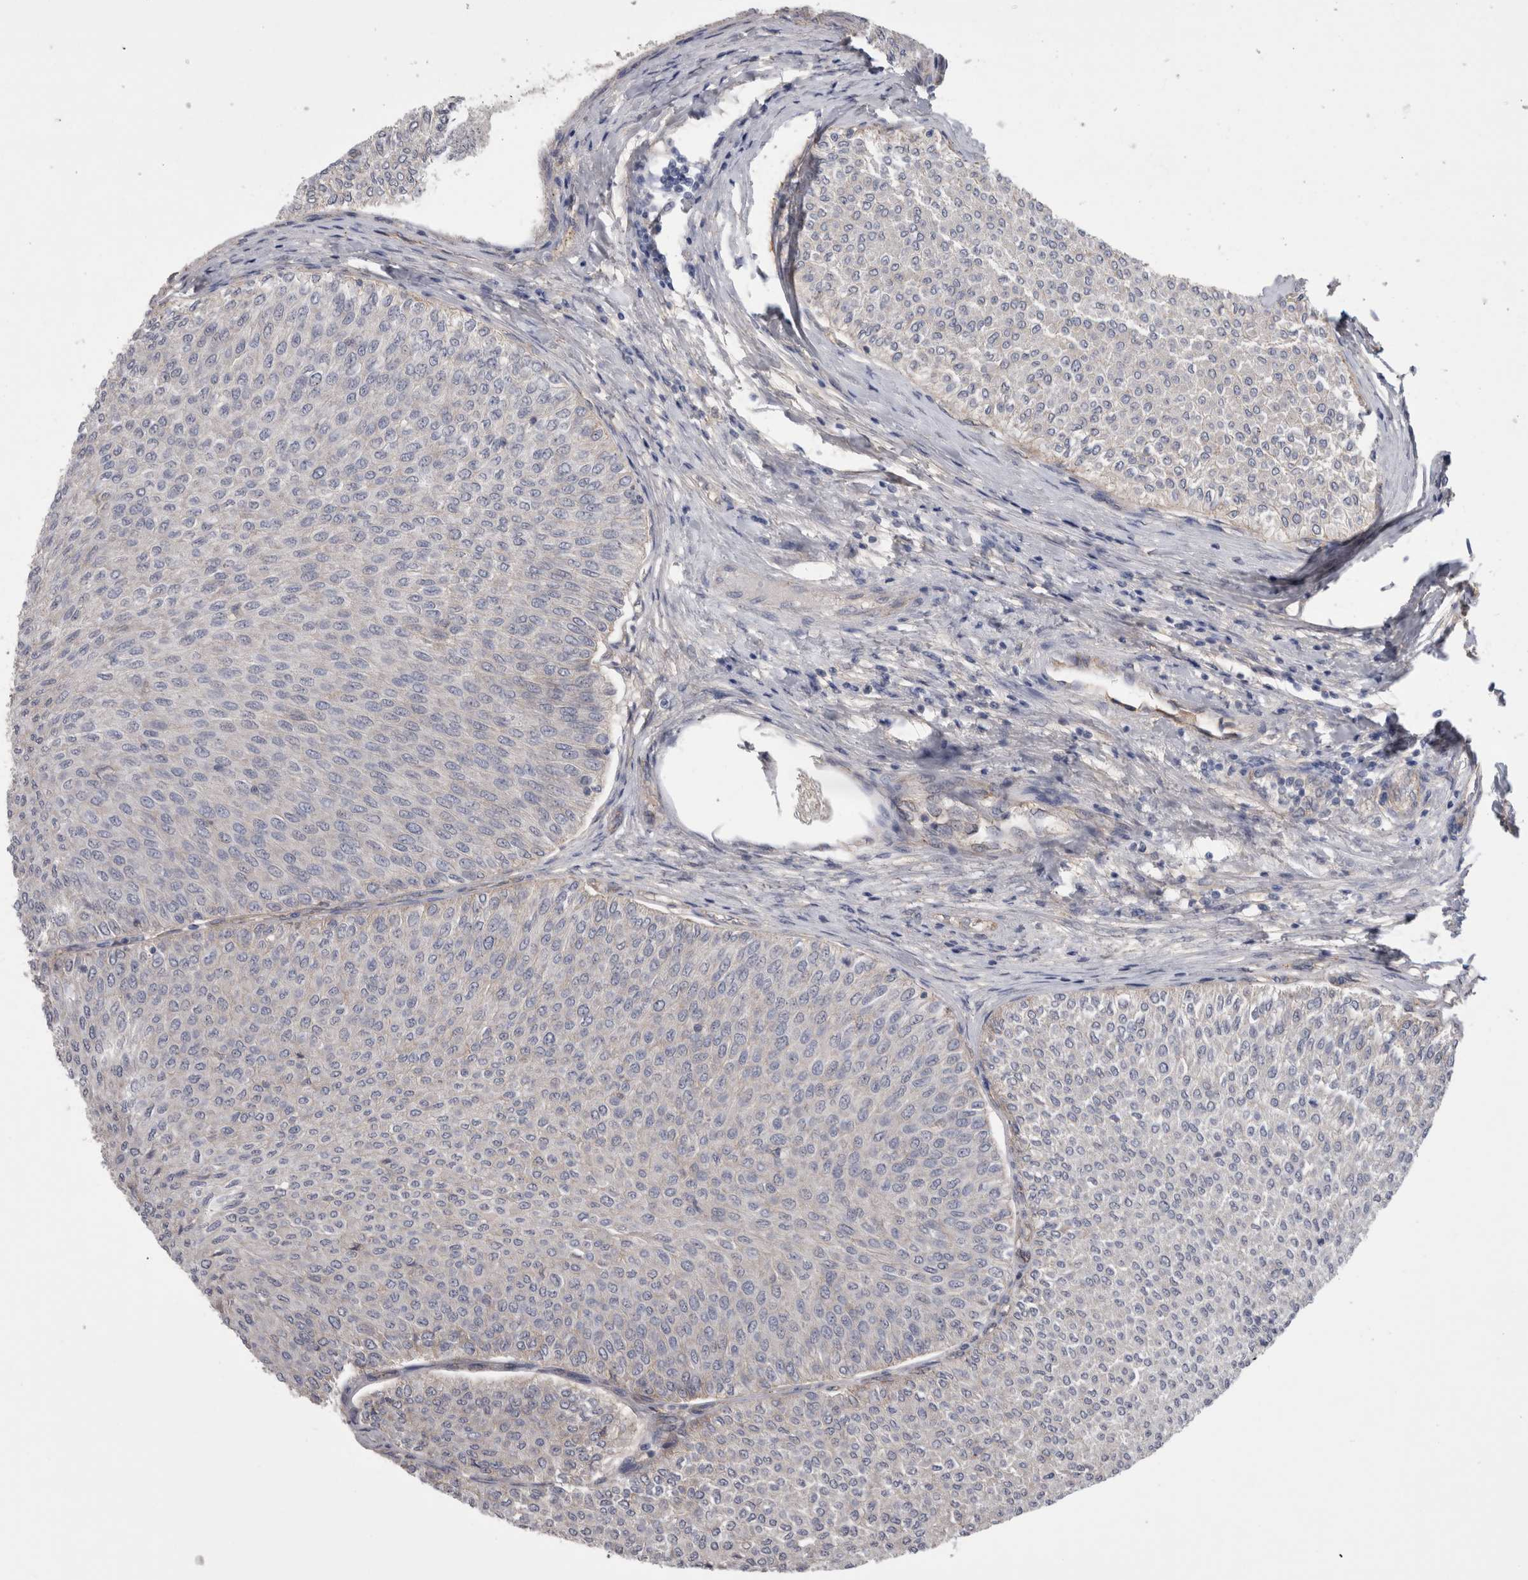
{"staining": {"intensity": "negative", "quantity": "none", "location": "none"}, "tissue": "urothelial cancer", "cell_type": "Tumor cells", "image_type": "cancer", "snomed": [{"axis": "morphology", "description": "Urothelial carcinoma, Low grade"}, {"axis": "topography", "description": "Urinary bladder"}], "caption": "High magnification brightfield microscopy of low-grade urothelial carcinoma stained with DAB (brown) and counterstained with hematoxylin (blue): tumor cells show no significant staining.", "gene": "NECTIN2", "patient": {"sex": "male", "age": 78}}